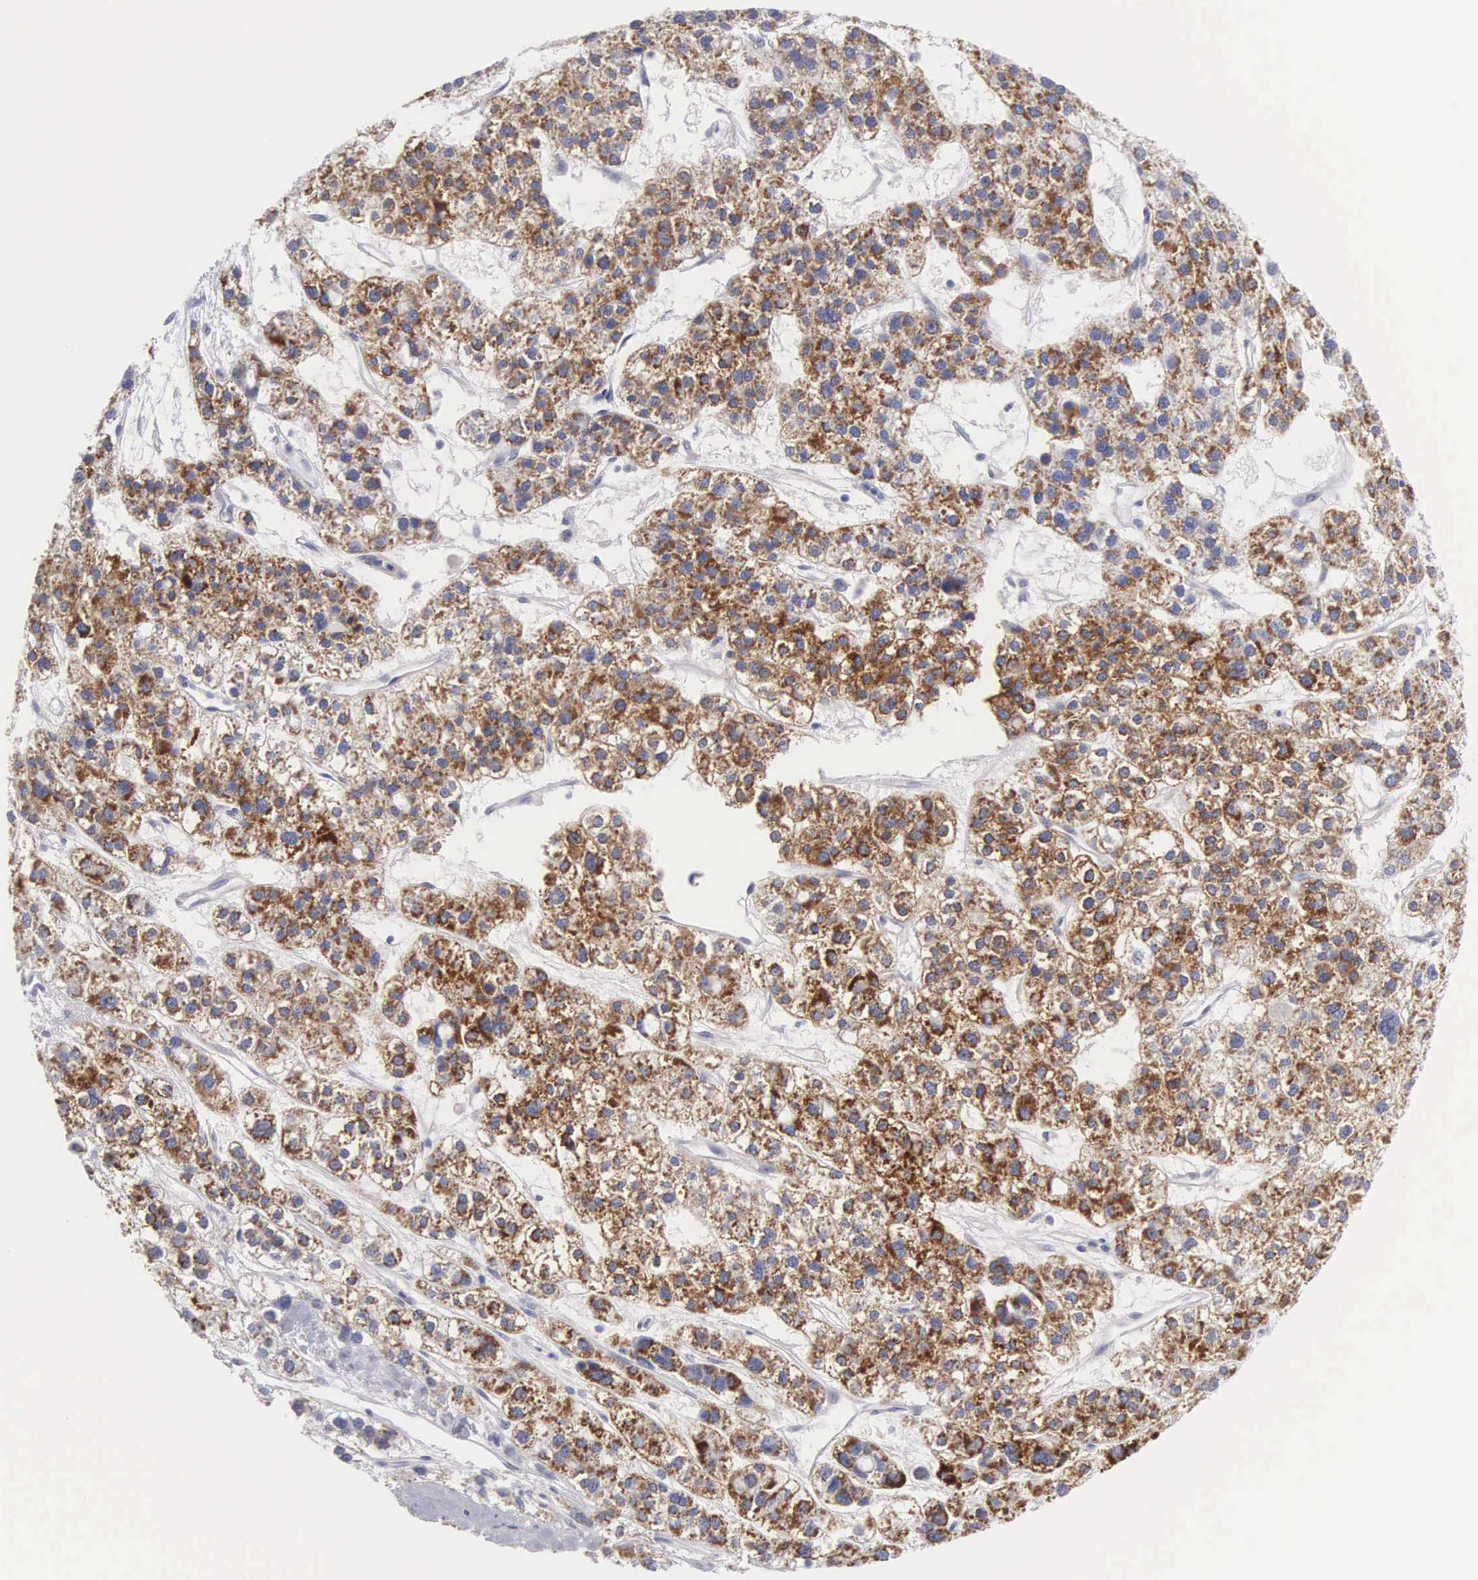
{"staining": {"intensity": "strong", "quantity": ">75%", "location": "cytoplasmic/membranous"}, "tissue": "liver cancer", "cell_type": "Tumor cells", "image_type": "cancer", "snomed": [{"axis": "morphology", "description": "Carcinoma, Hepatocellular, NOS"}, {"axis": "topography", "description": "Liver"}], "caption": "About >75% of tumor cells in human hepatocellular carcinoma (liver) demonstrate strong cytoplasmic/membranous protein staining as visualized by brown immunohistochemical staining.", "gene": "SOX11", "patient": {"sex": "female", "age": 85}}